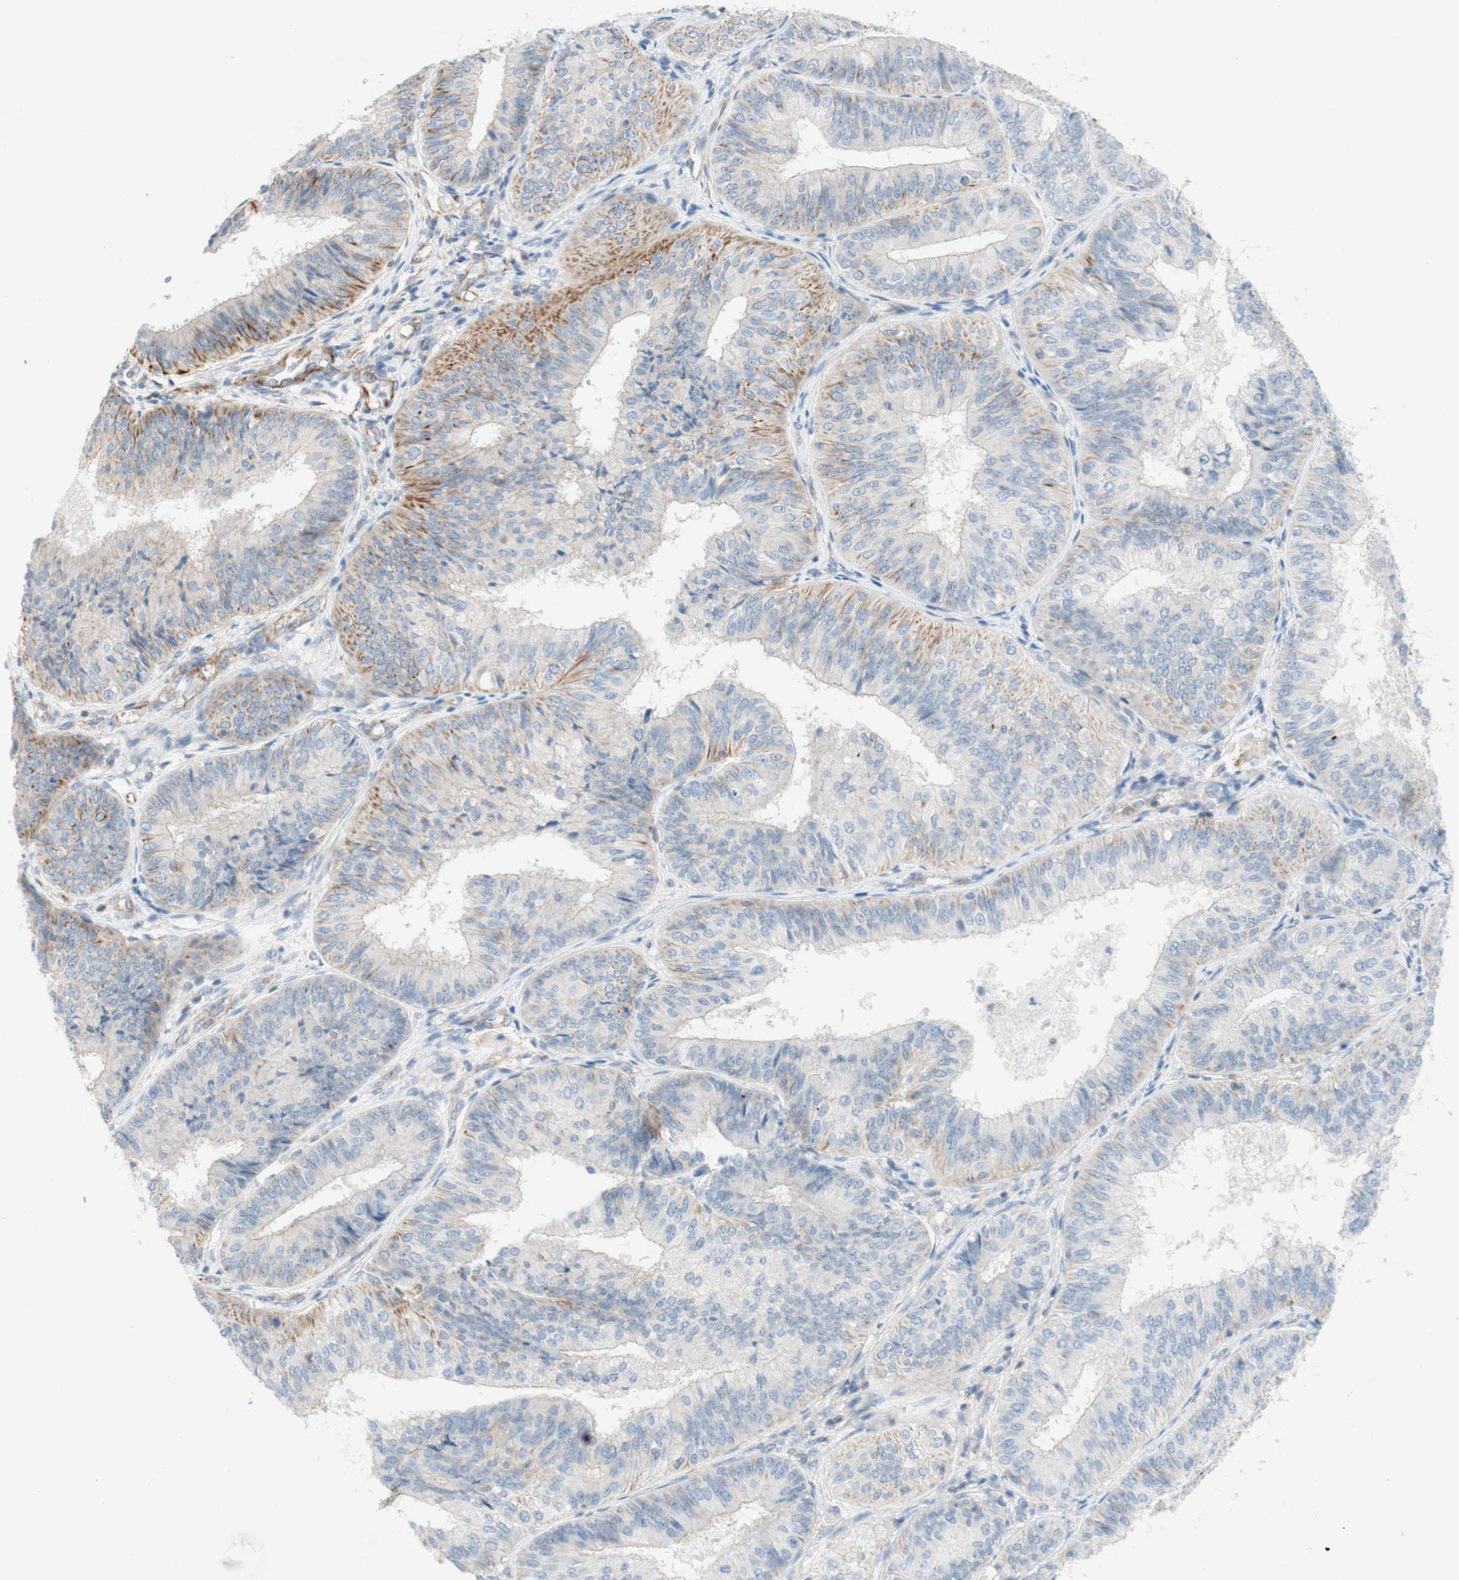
{"staining": {"intensity": "moderate", "quantity": "<25%", "location": "cytoplasmic/membranous"}, "tissue": "endometrial cancer", "cell_type": "Tumor cells", "image_type": "cancer", "snomed": [{"axis": "morphology", "description": "Adenocarcinoma, NOS"}, {"axis": "topography", "description": "Endometrium"}], "caption": "An immunohistochemistry micrograph of neoplastic tissue is shown. Protein staining in brown highlights moderate cytoplasmic/membranous positivity in endometrial cancer within tumor cells. (DAB IHC, brown staining for protein, blue staining for nuclei).", "gene": "POU2AF1", "patient": {"sex": "female", "age": 58}}